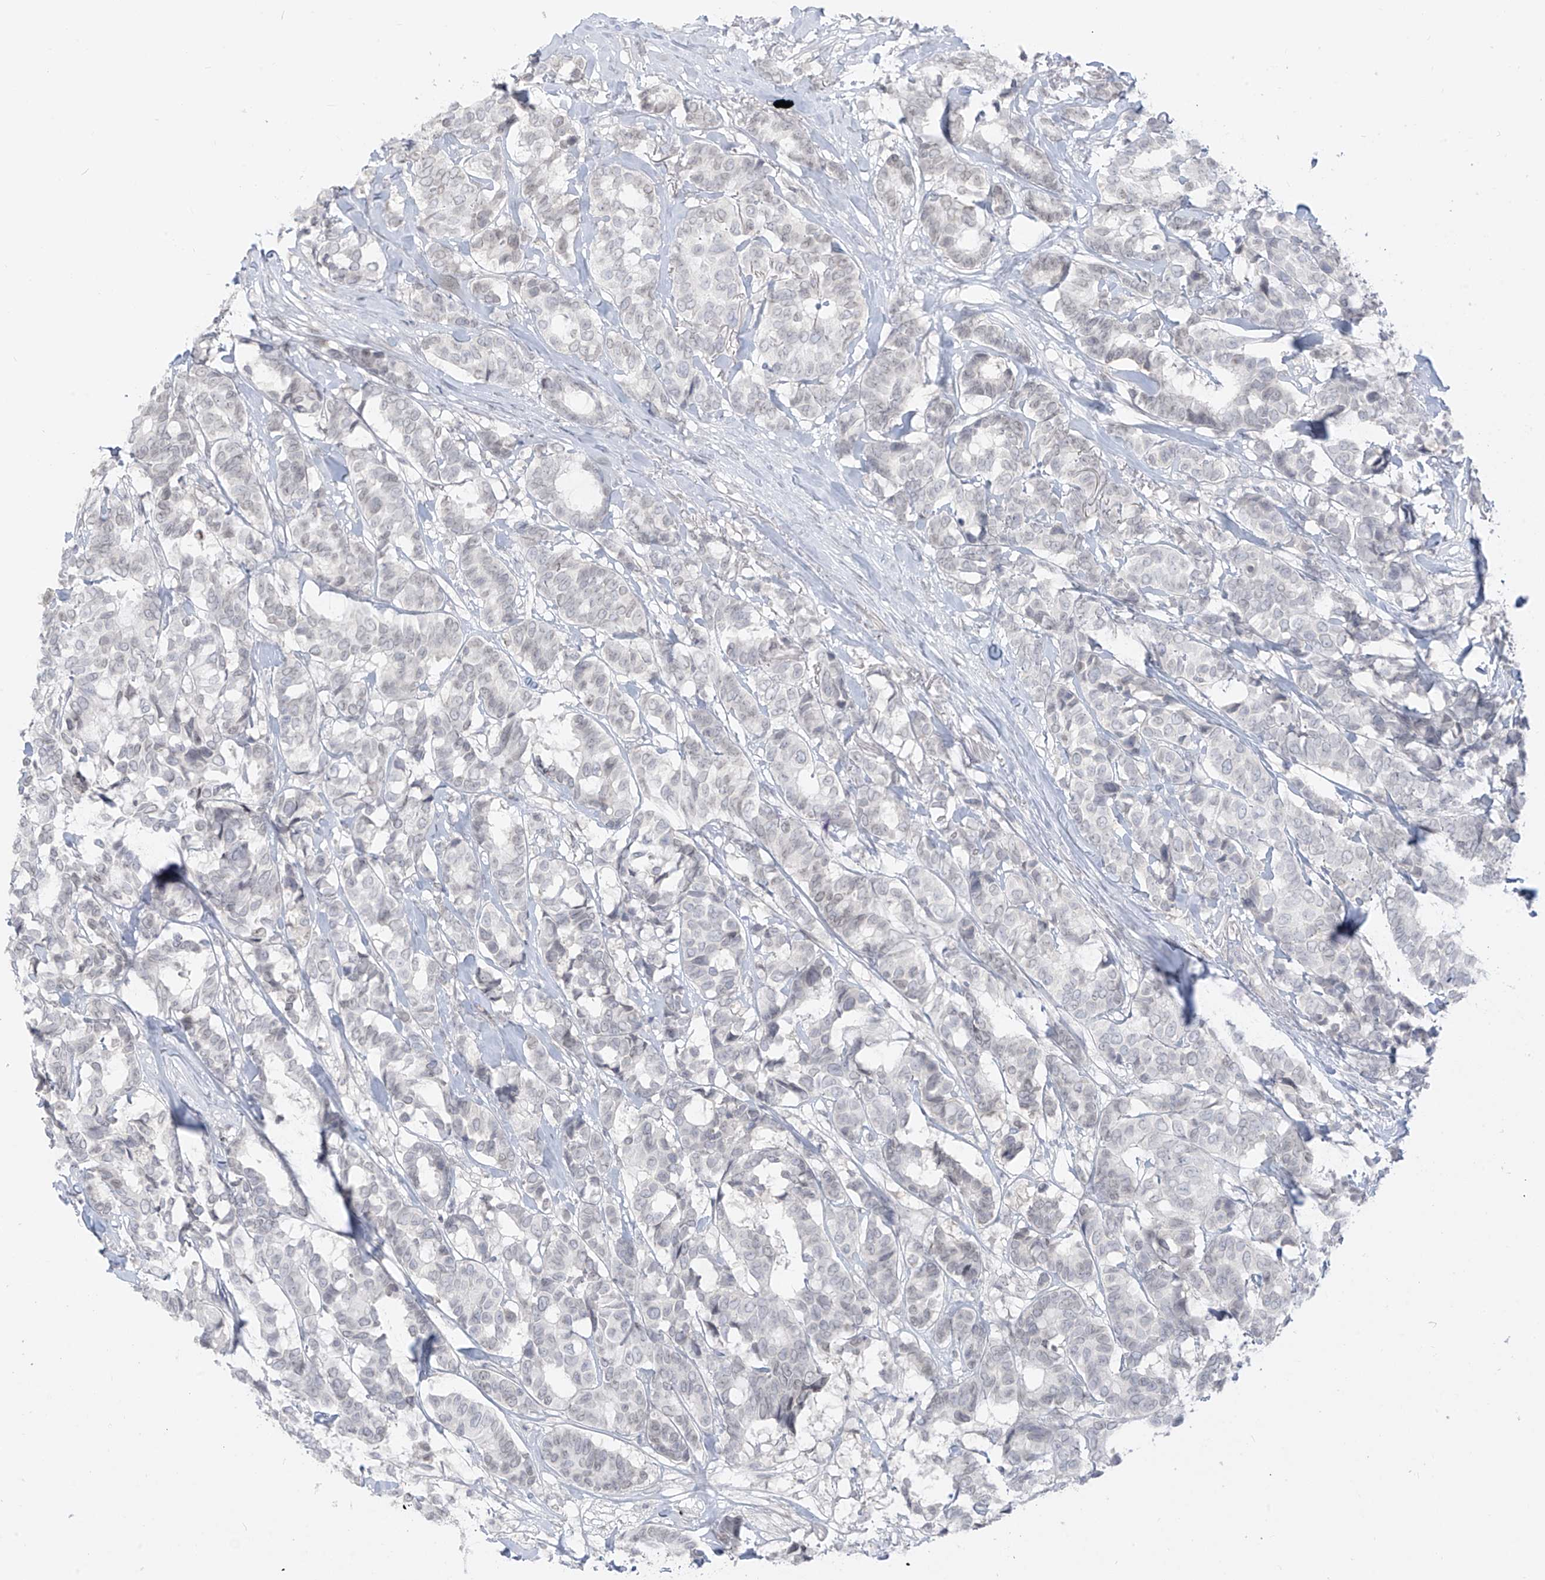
{"staining": {"intensity": "negative", "quantity": "none", "location": "none"}, "tissue": "breast cancer", "cell_type": "Tumor cells", "image_type": "cancer", "snomed": [{"axis": "morphology", "description": "Duct carcinoma"}, {"axis": "topography", "description": "Breast"}], "caption": "Breast cancer stained for a protein using immunohistochemistry reveals no staining tumor cells.", "gene": "OSBPL7", "patient": {"sex": "female", "age": 87}}